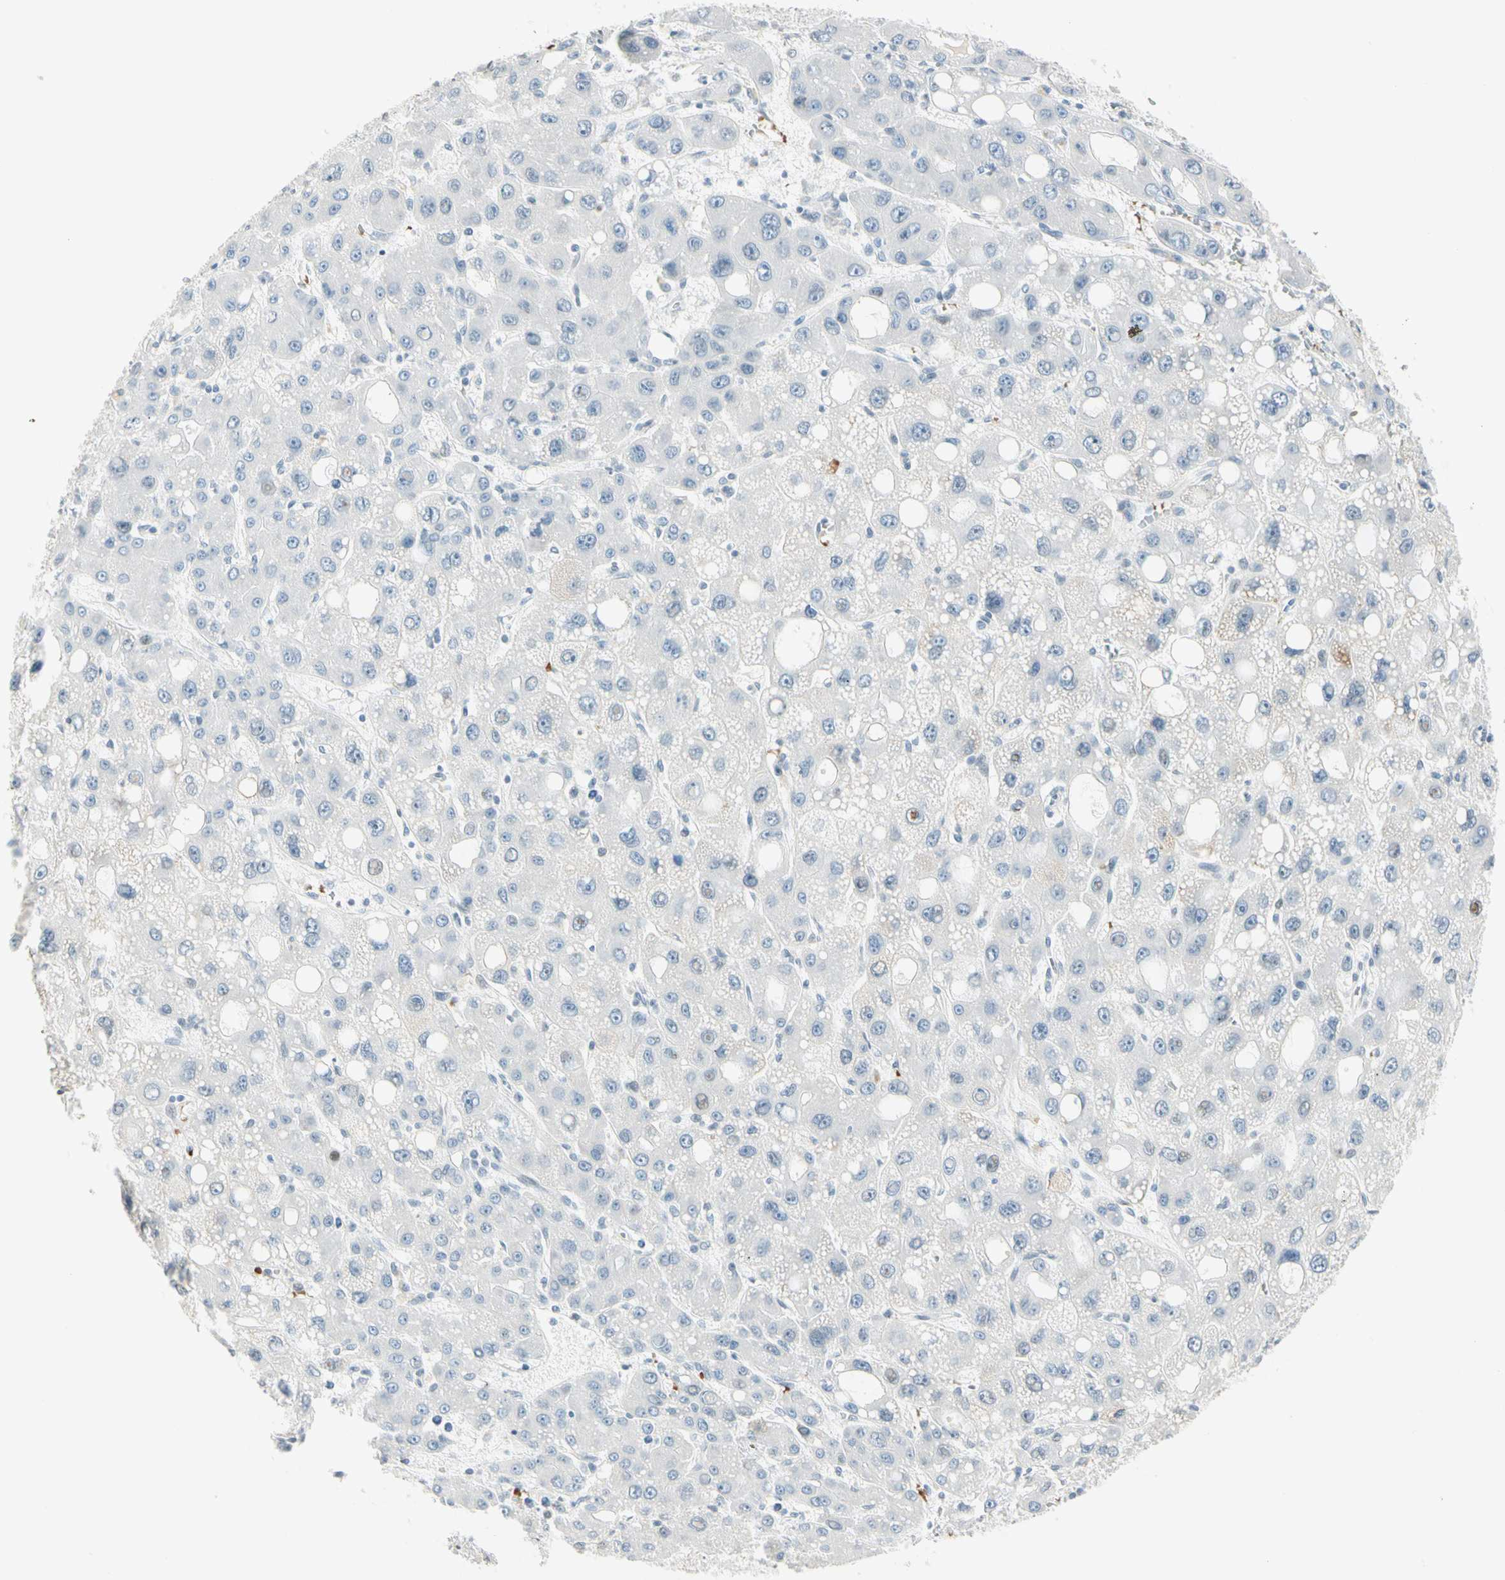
{"staining": {"intensity": "negative", "quantity": "none", "location": "none"}, "tissue": "liver cancer", "cell_type": "Tumor cells", "image_type": "cancer", "snomed": [{"axis": "morphology", "description": "Carcinoma, Hepatocellular, NOS"}, {"axis": "topography", "description": "Liver"}], "caption": "Immunohistochemistry of liver cancer displays no staining in tumor cells.", "gene": "BCAN", "patient": {"sex": "male", "age": 55}}